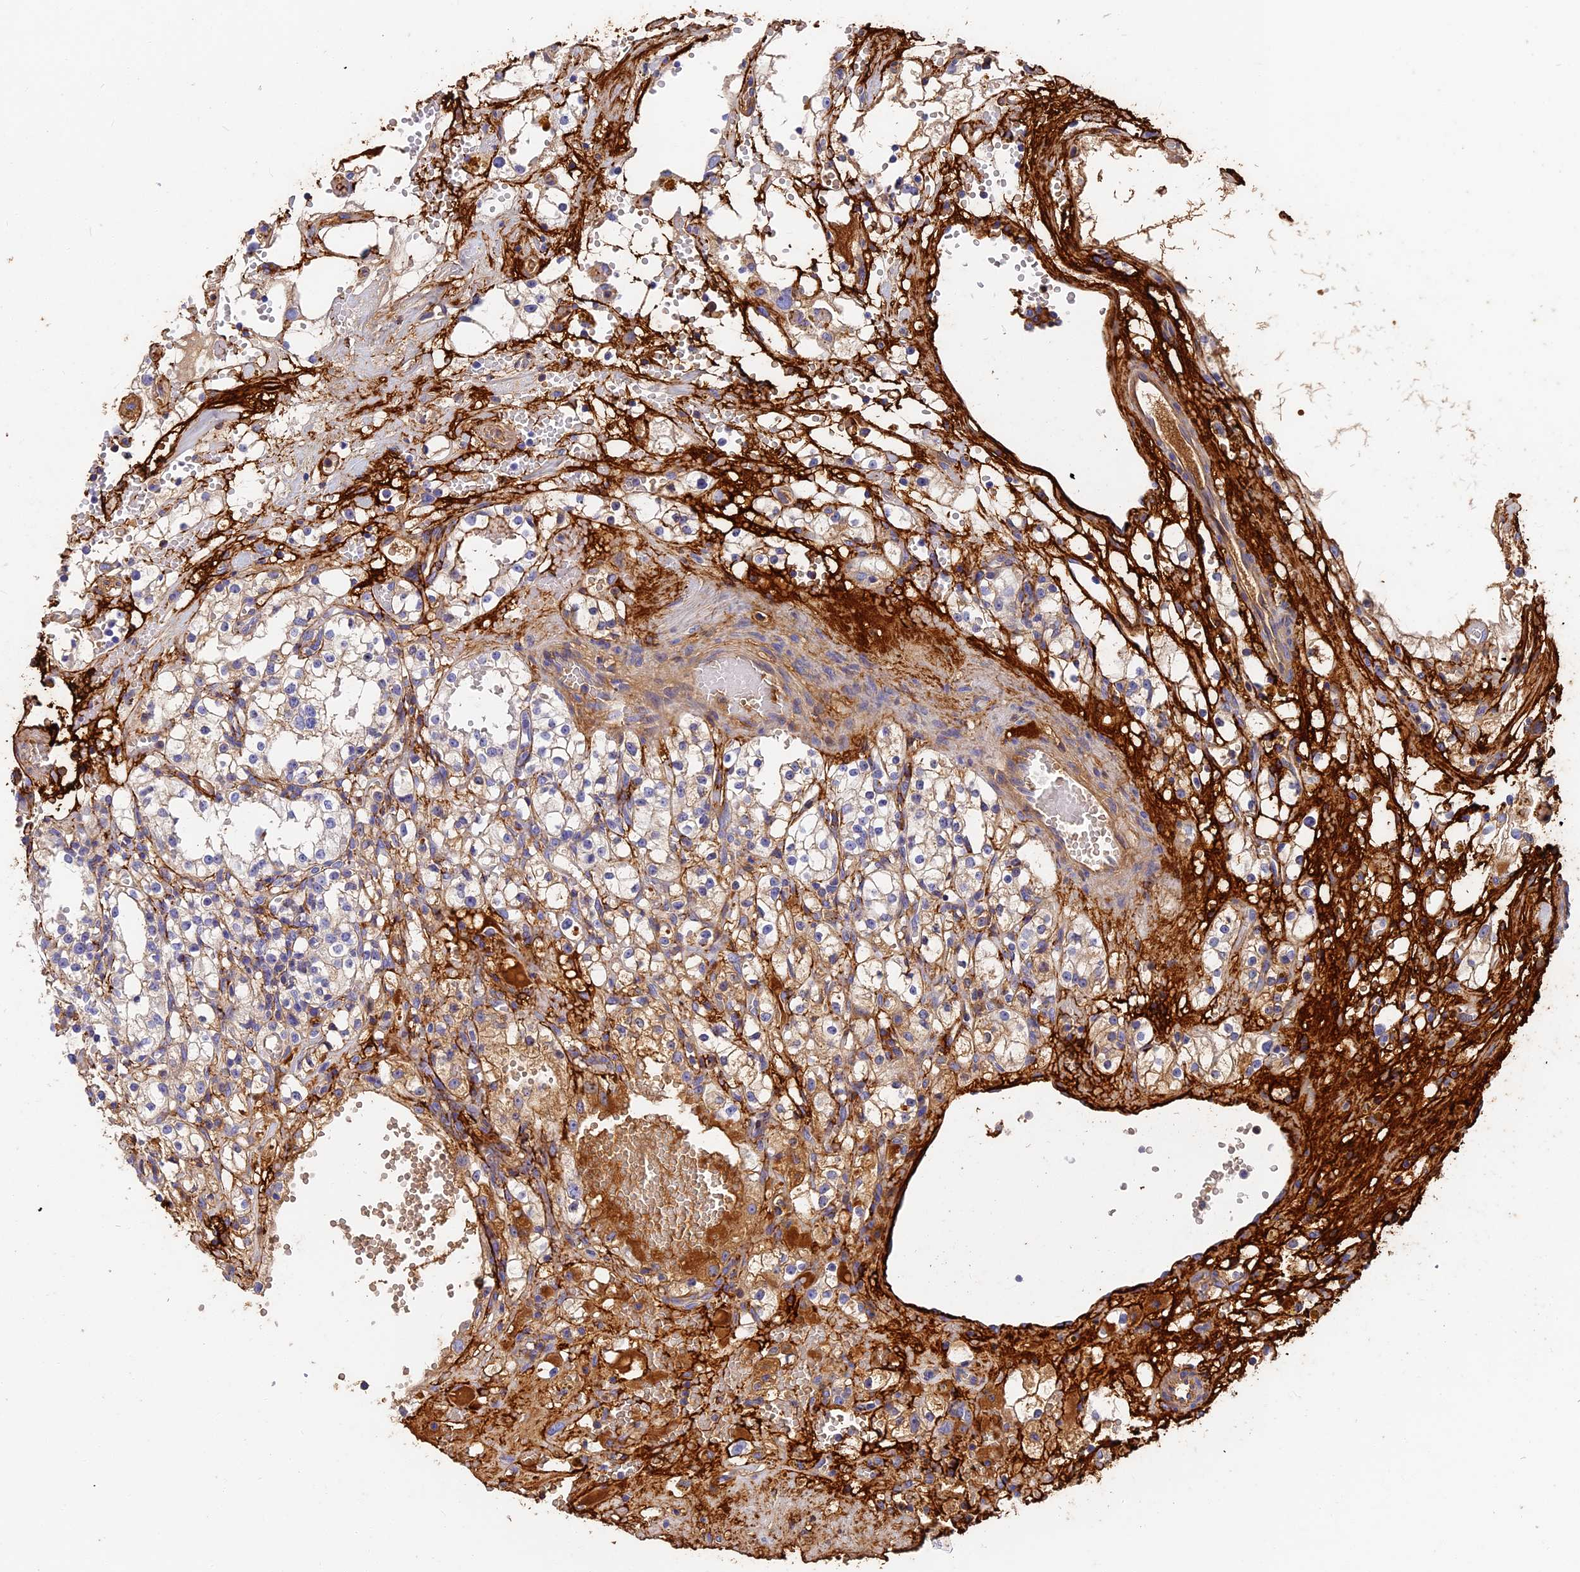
{"staining": {"intensity": "negative", "quantity": "none", "location": "none"}, "tissue": "renal cancer", "cell_type": "Tumor cells", "image_type": "cancer", "snomed": [{"axis": "morphology", "description": "Adenocarcinoma, NOS"}, {"axis": "topography", "description": "Kidney"}], "caption": "IHC micrograph of neoplastic tissue: human renal adenocarcinoma stained with DAB (3,3'-diaminobenzidine) exhibits no significant protein positivity in tumor cells.", "gene": "ITIH1", "patient": {"sex": "male", "age": 56}}